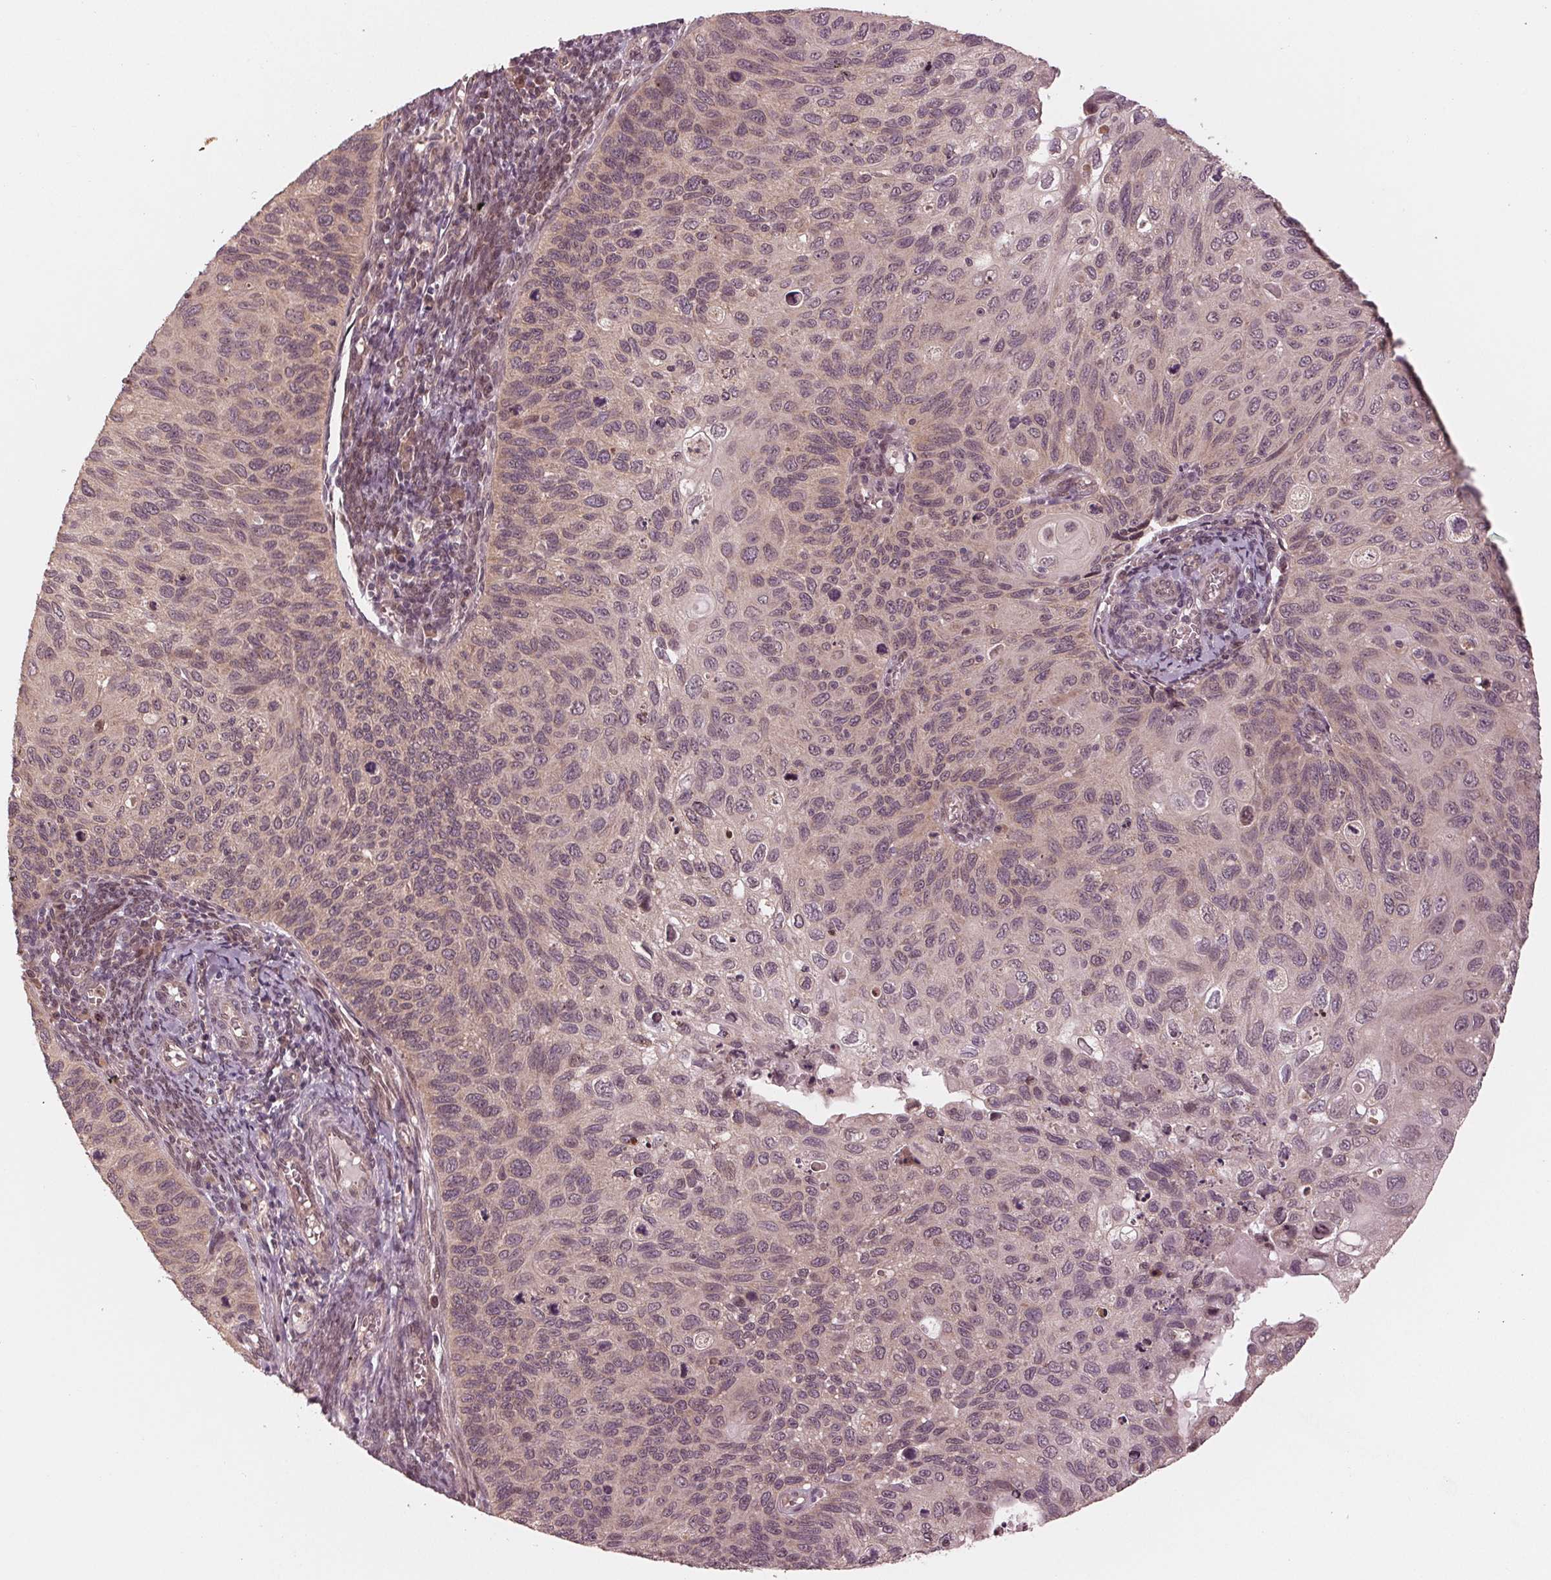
{"staining": {"intensity": "weak", "quantity": "25%-75%", "location": "cytoplasmic/membranous,nuclear"}, "tissue": "cervical cancer", "cell_type": "Tumor cells", "image_type": "cancer", "snomed": [{"axis": "morphology", "description": "Squamous cell carcinoma, NOS"}, {"axis": "topography", "description": "Cervix"}], "caption": "Protein staining exhibits weak cytoplasmic/membranous and nuclear staining in approximately 25%-75% of tumor cells in cervical squamous cell carcinoma.", "gene": "ZNF471", "patient": {"sex": "female", "age": 70}}